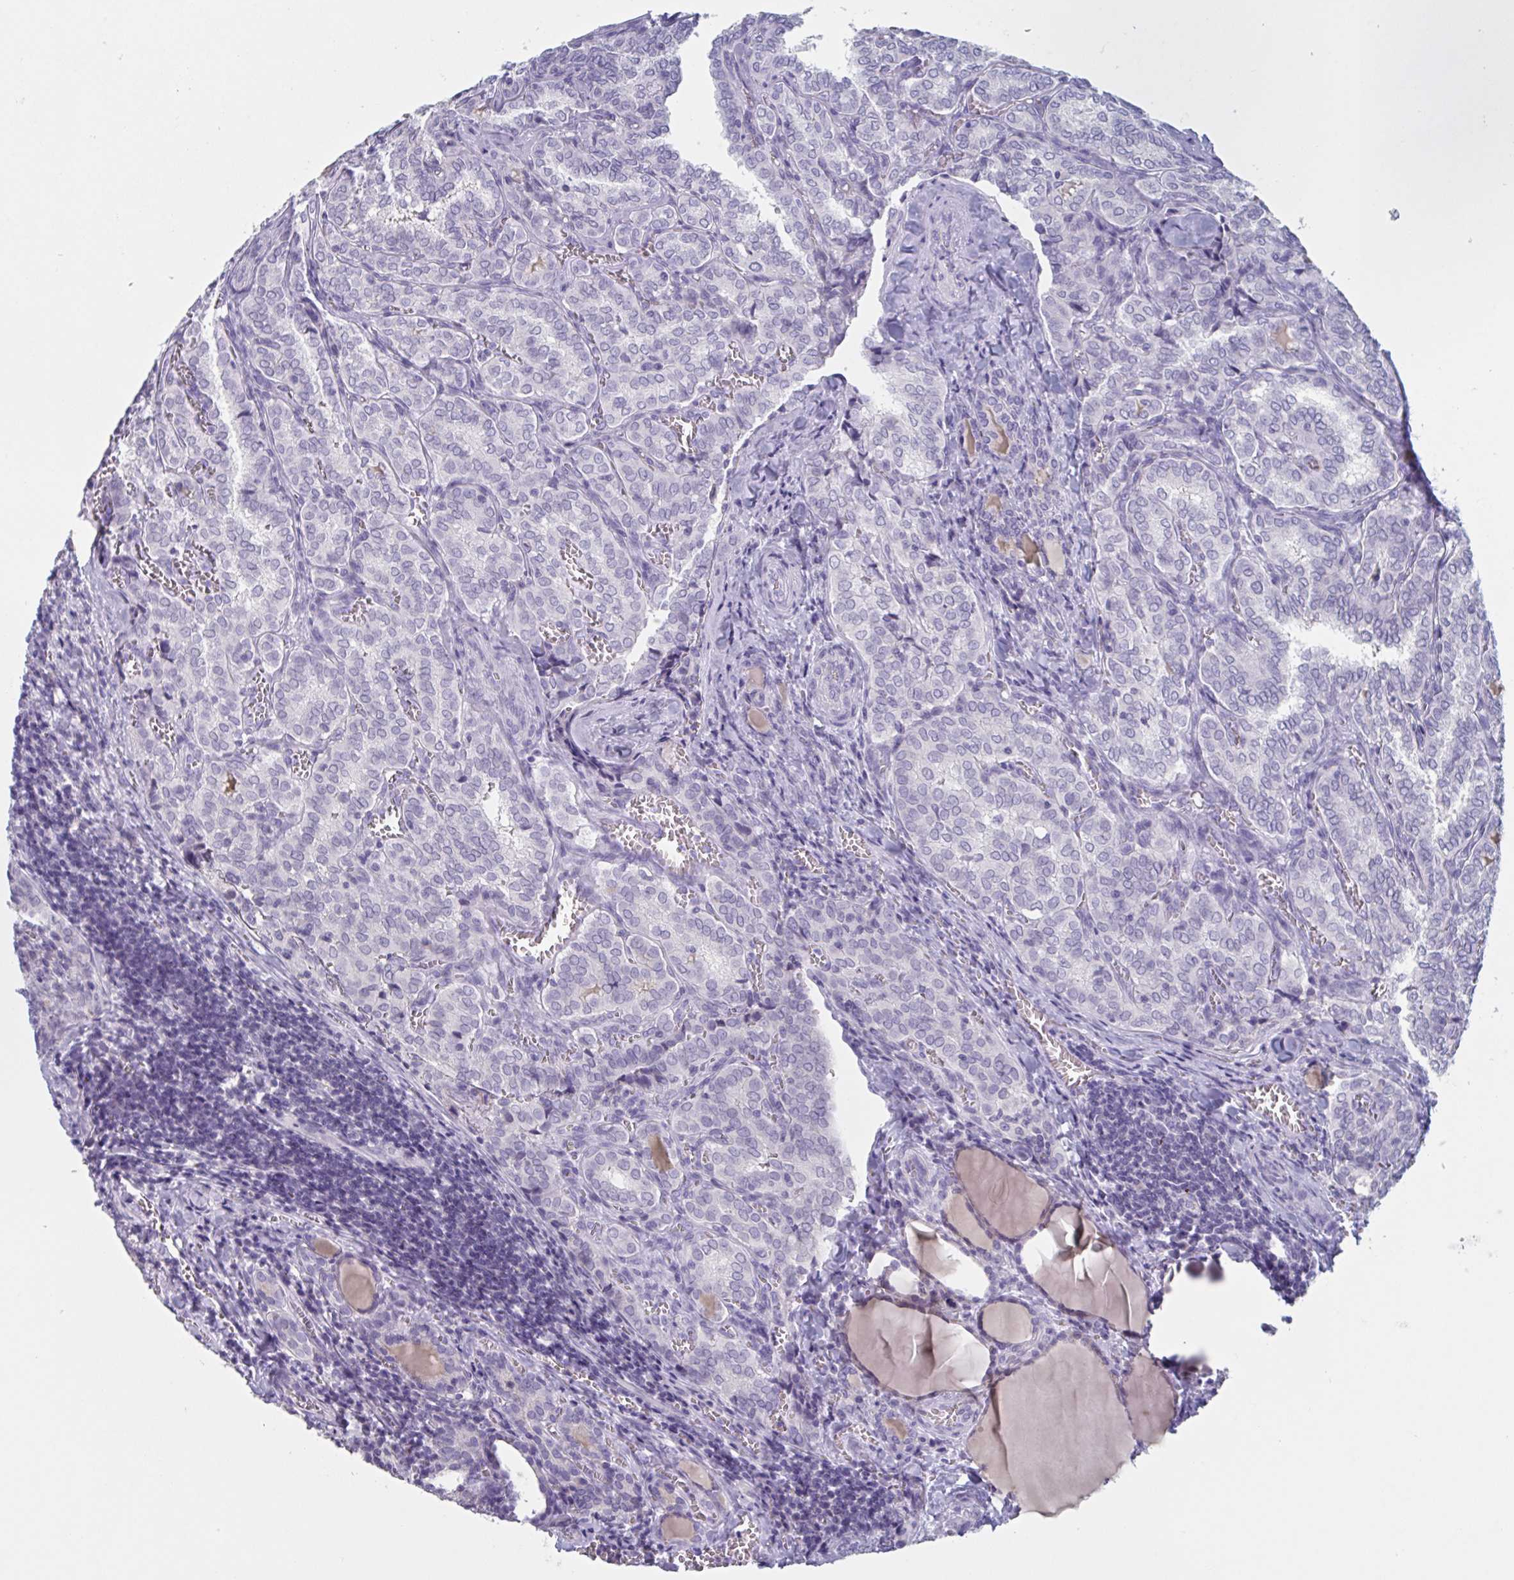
{"staining": {"intensity": "negative", "quantity": "none", "location": "none"}, "tissue": "thyroid cancer", "cell_type": "Tumor cells", "image_type": "cancer", "snomed": [{"axis": "morphology", "description": "Papillary adenocarcinoma, NOS"}, {"axis": "topography", "description": "Thyroid gland"}], "caption": "Protein analysis of thyroid papillary adenocarcinoma reveals no significant positivity in tumor cells.", "gene": "NDUFC2", "patient": {"sex": "female", "age": 30}}